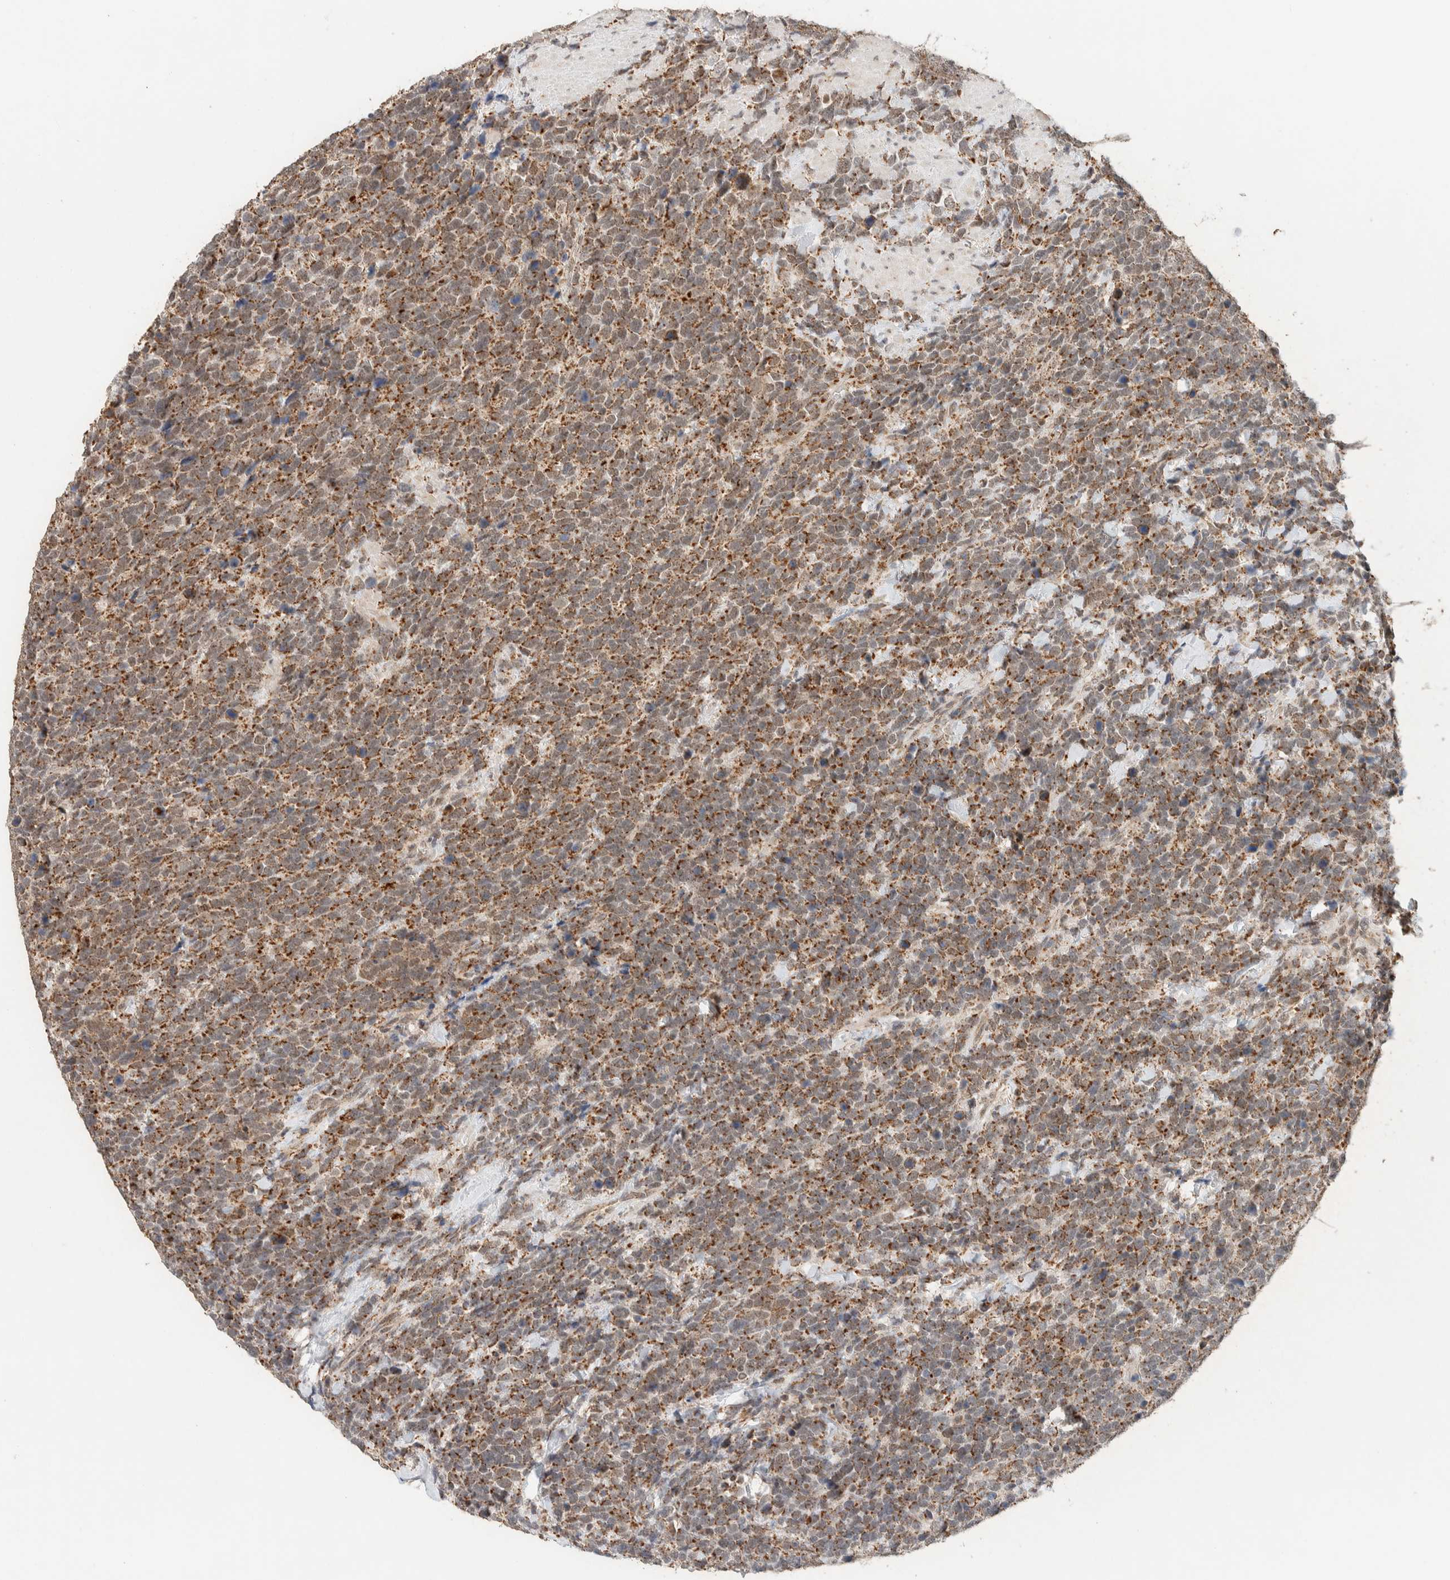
{"staining": {"intensity": "moderate", "quantity": ">75%", "location": "cytoplasmic/membranous"}, "tissue": "urothelial cancer", "cell_type": "Tumor cells", "image_type": "cancer", "snomed": [{"axis": "morphology", "description": "Urothelial carcinoma, High grade"}, {"axis": "topography", "description": "Urinary bladder"}], "caption": "About >75% of tumor cells in human high-grade urothelial carcinoma show moderate cytoplasmic/membranous protein staining as visualized by brown immunohistochemical staining.", "gene": "MRPL41", "patient": {"sex": "female", "age": 82}}